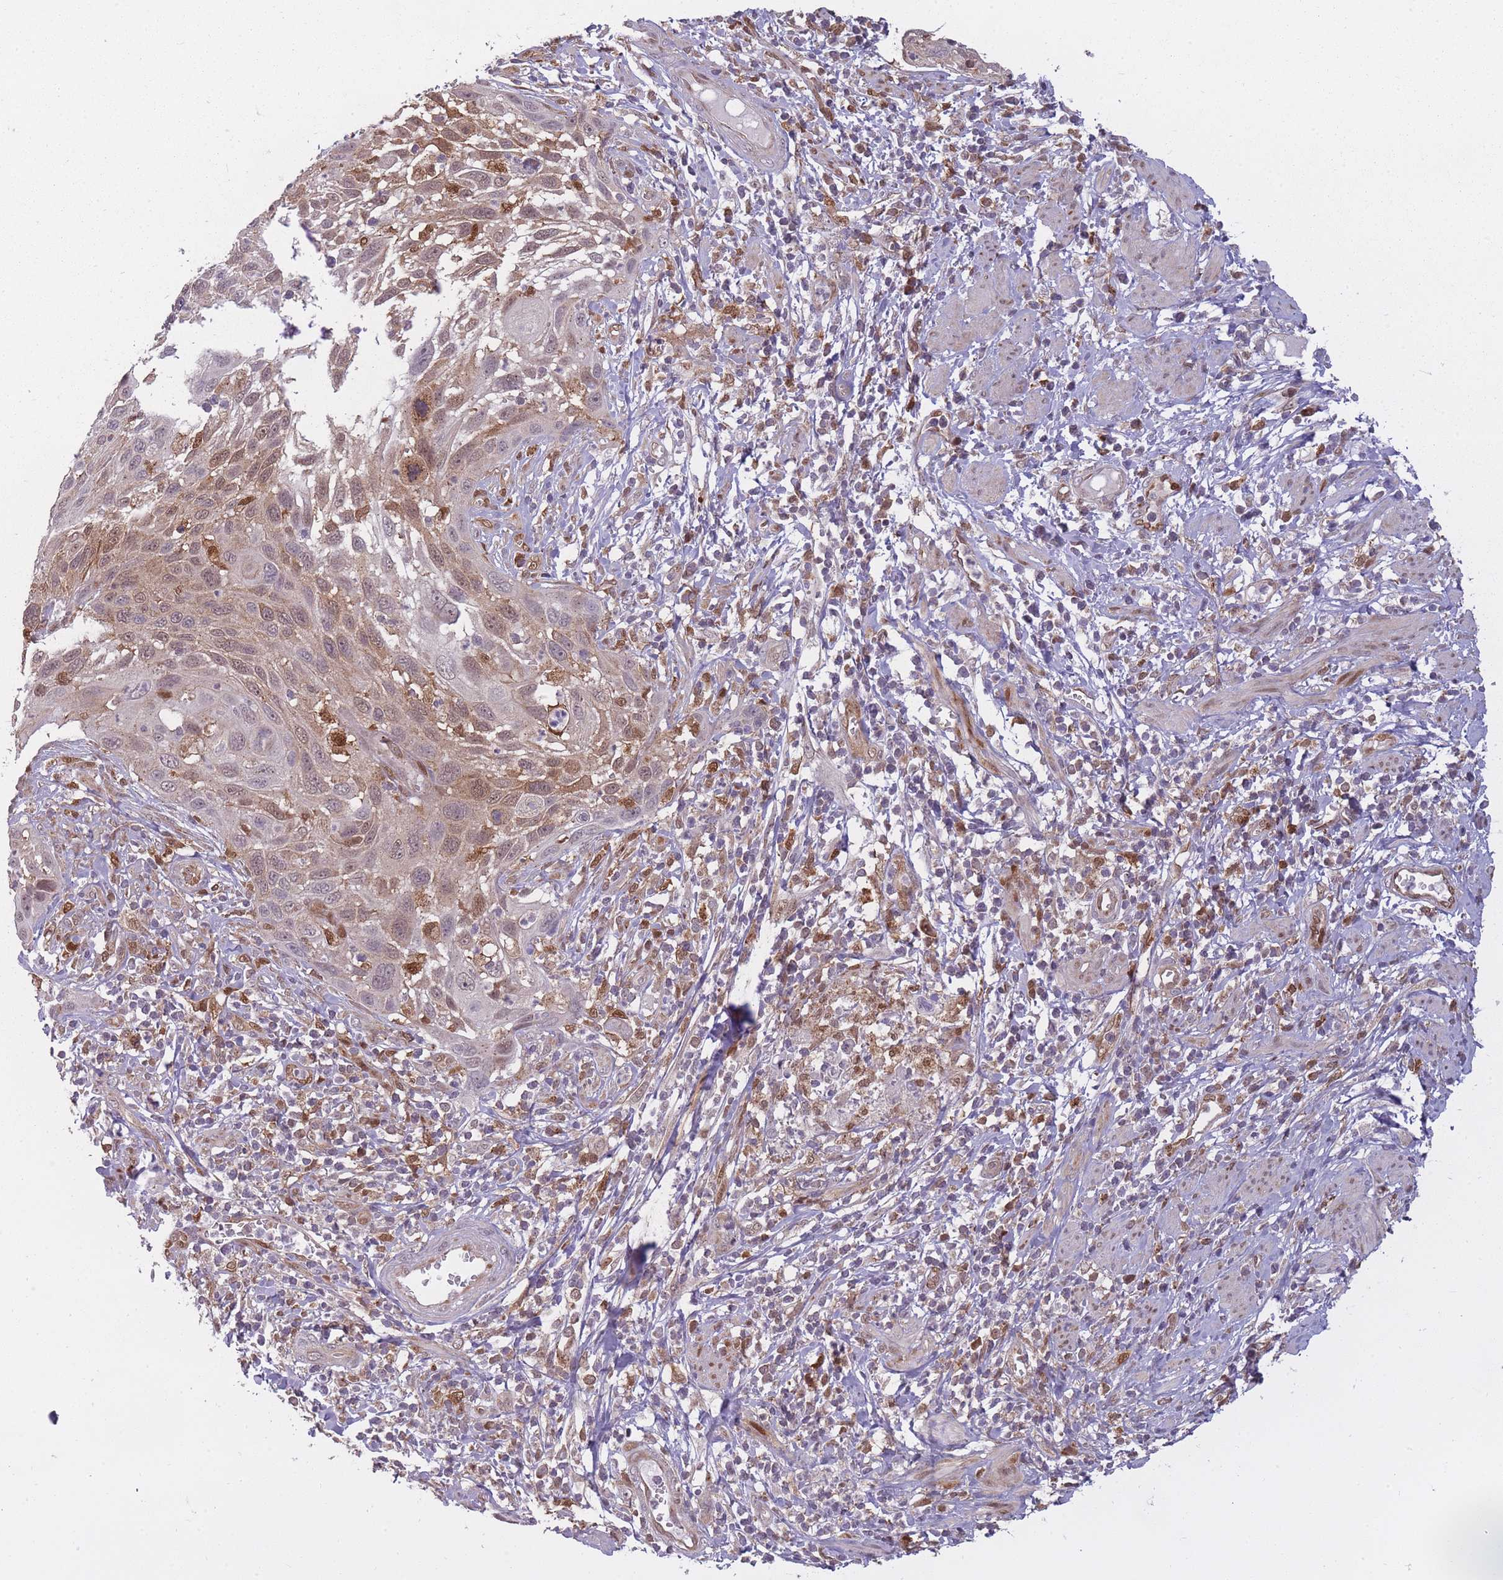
{"staining": {"intensity": "weak", "quantity": "25%-75%", "location": "cytoplasmic/membranous,nuclear"}, "tissue": "cervical cancer", "cell_type": "Tumor cells", "image_type": "cancer", "snomed": [{"axis": "morphology", "description": "Squamous cell carcinoma, NOS"}, {"axis": "topography", "description": "Cervix"}], "caption": "IHC image of human squamous cell carcinoma (cervical) stained for a protein (brown), which shows low levels of weak cytoplasmic/membranous and nuclear positivity in approximately 25%-75% of tumor cells.", "gene": "LGALS9", "patient": {"sex": "female", "age": 70}}